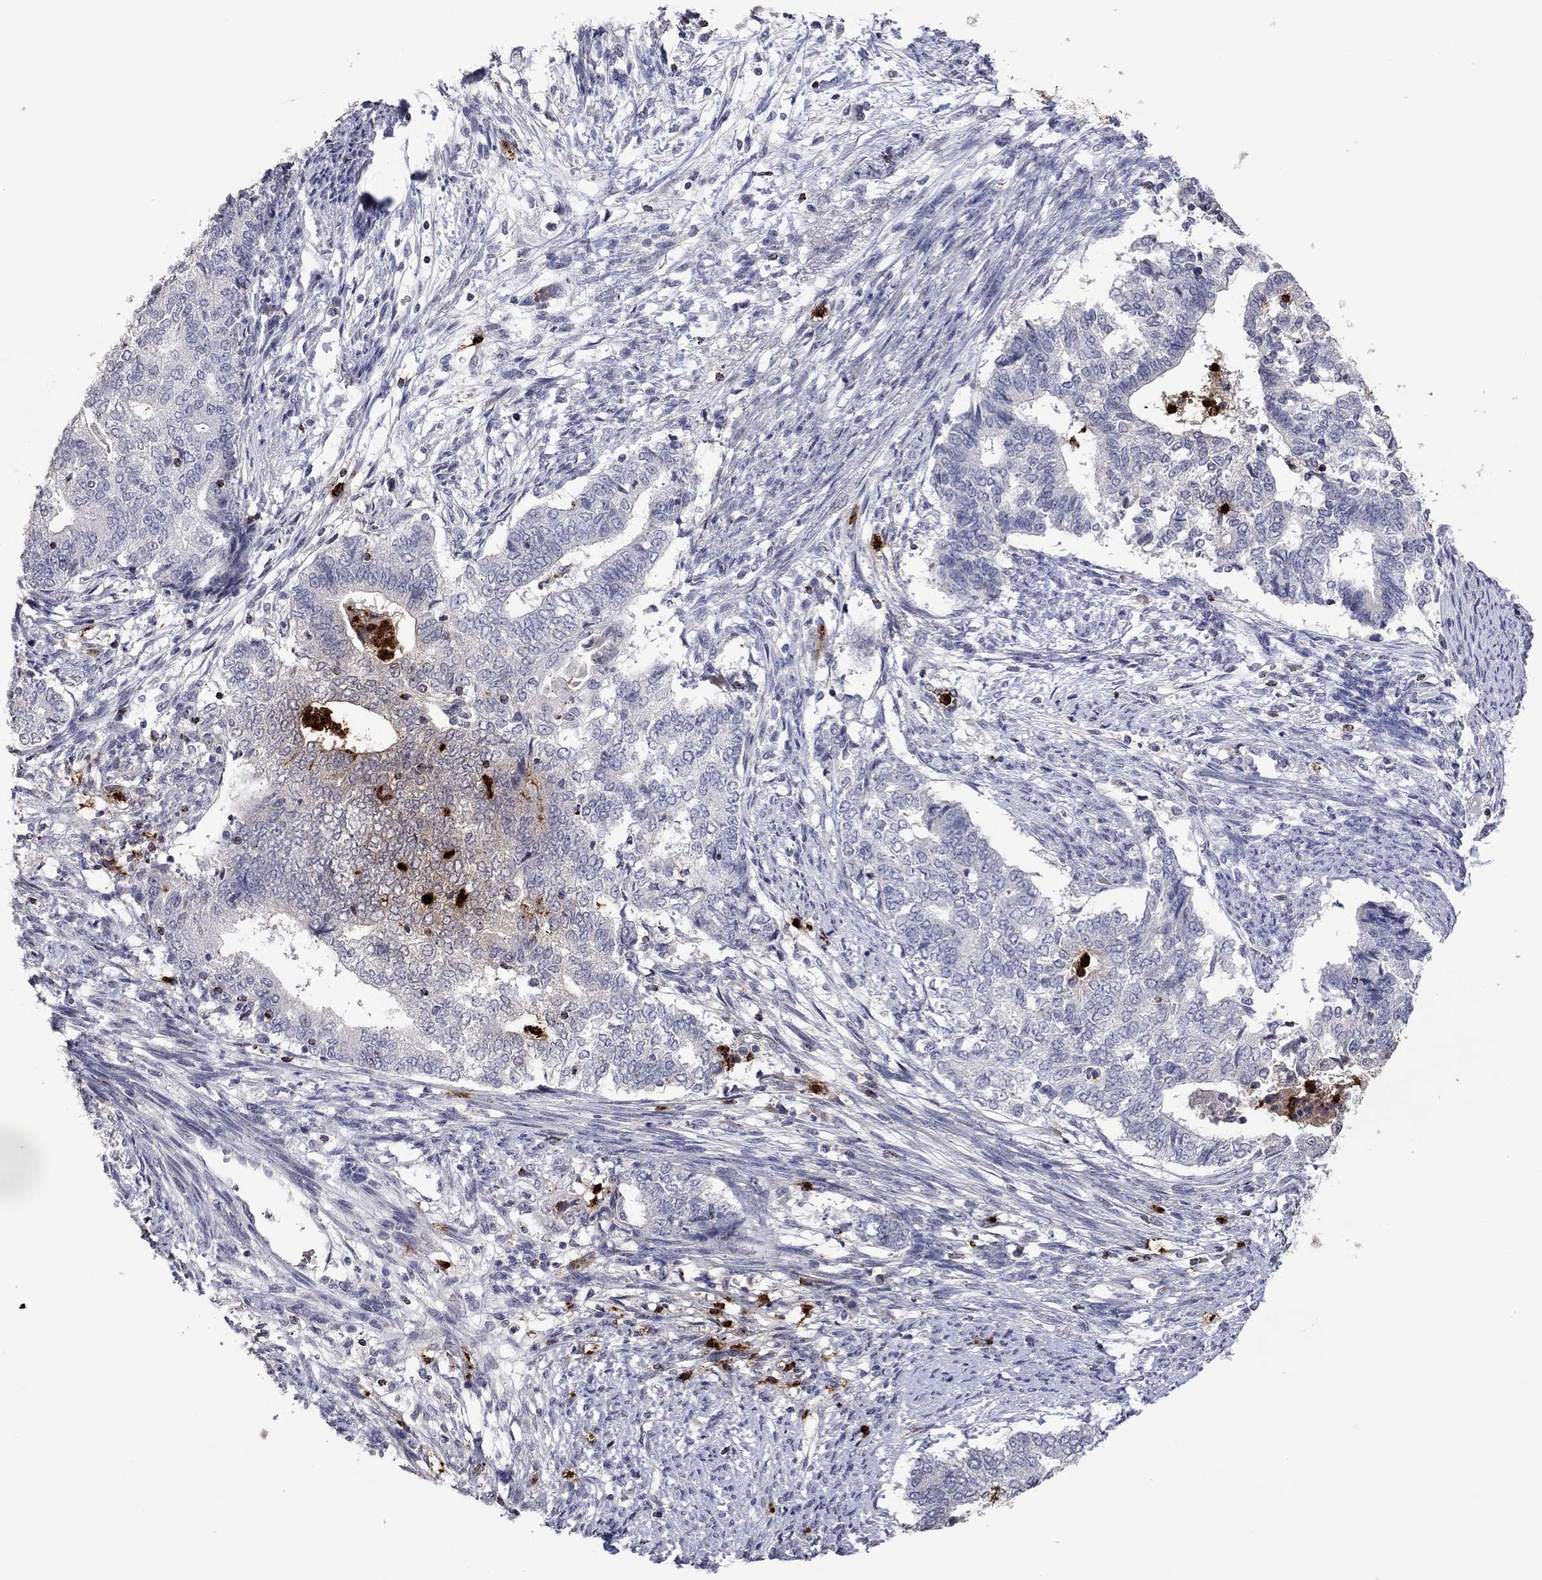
{"staining": {"intensity": "negative", "quantity": "none", "location": "none"}, "tissue": "endometrial cancer", "cell_type": "Tumor cells", "image_type": "cancer", "snomed": [{"axis": "morphology", "description": "Adenocarcinoma, NOS"}, {"axis": "topography", "description": "Endometrium"}], "caption": "Immunohistochemistry image of neoplastic tissue: human endometrial adenocarcinoma stained with DAB (3,3'-diaminobenzidine) exhibits no significant protein positivity in tumor cells.", "gene": "CCL5", "patient": {"sex": "female", "age": 65}}